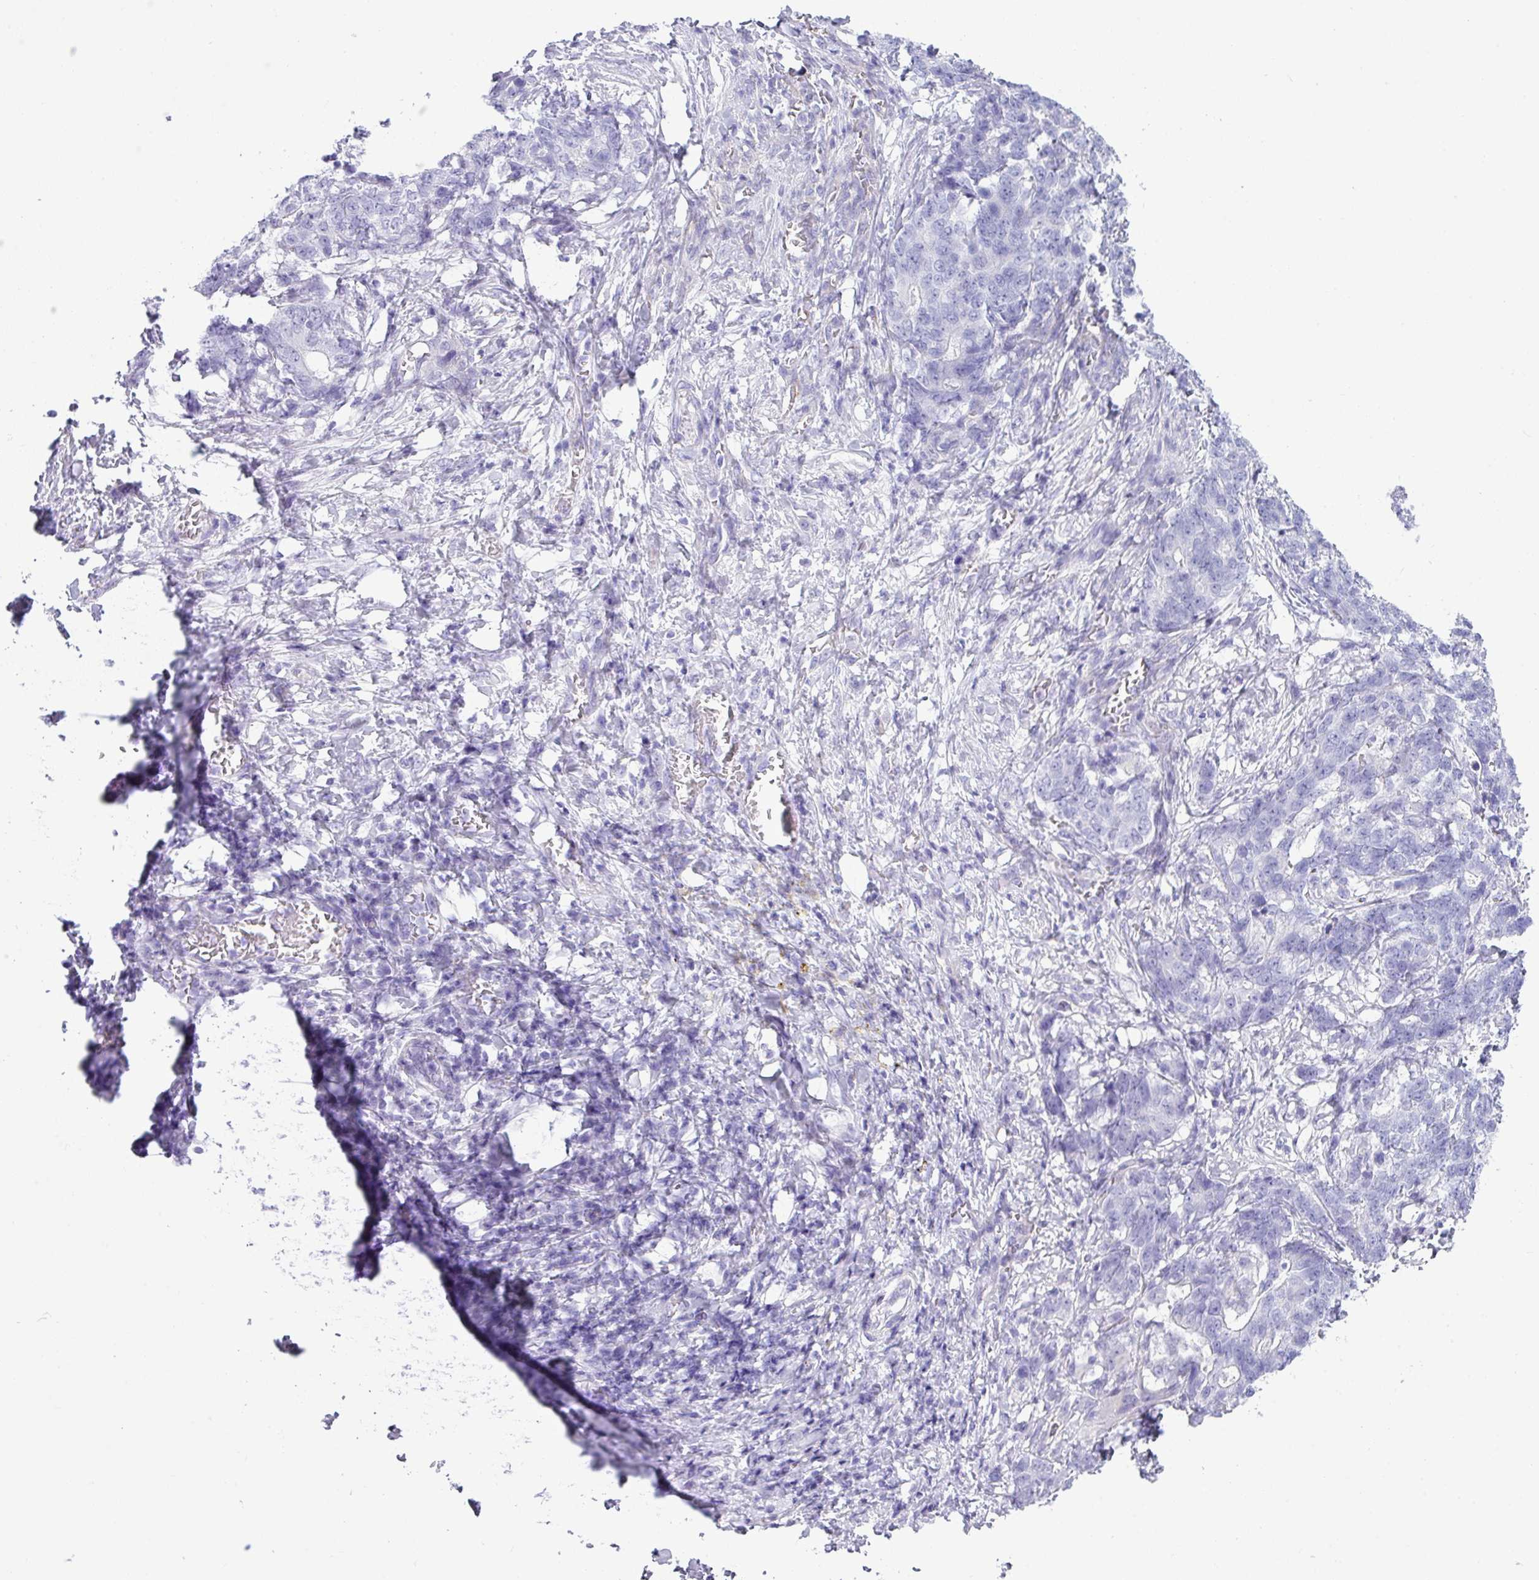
{"staining": {"intensity": "negative", "quantity": "none", "location": "none"}, "tissue": "stomach cancer", "cell_type": "Tumor cells", "image_type": "cancer", "snomed": [{"axis": "morphology", "description": "Normal tissue, NOS"}, {"axis": "morphology", "description": "Adenocarcinoma, NOS"}, {"axis": "topography", "description": "Stomach"}], "caption": "The immunohistochemistry image has no significant positivity in tumor cells of stomach adenocarcinoma tissue.", "gene": "ABCC5", "patient": {"sex": "female", "age": 64}}